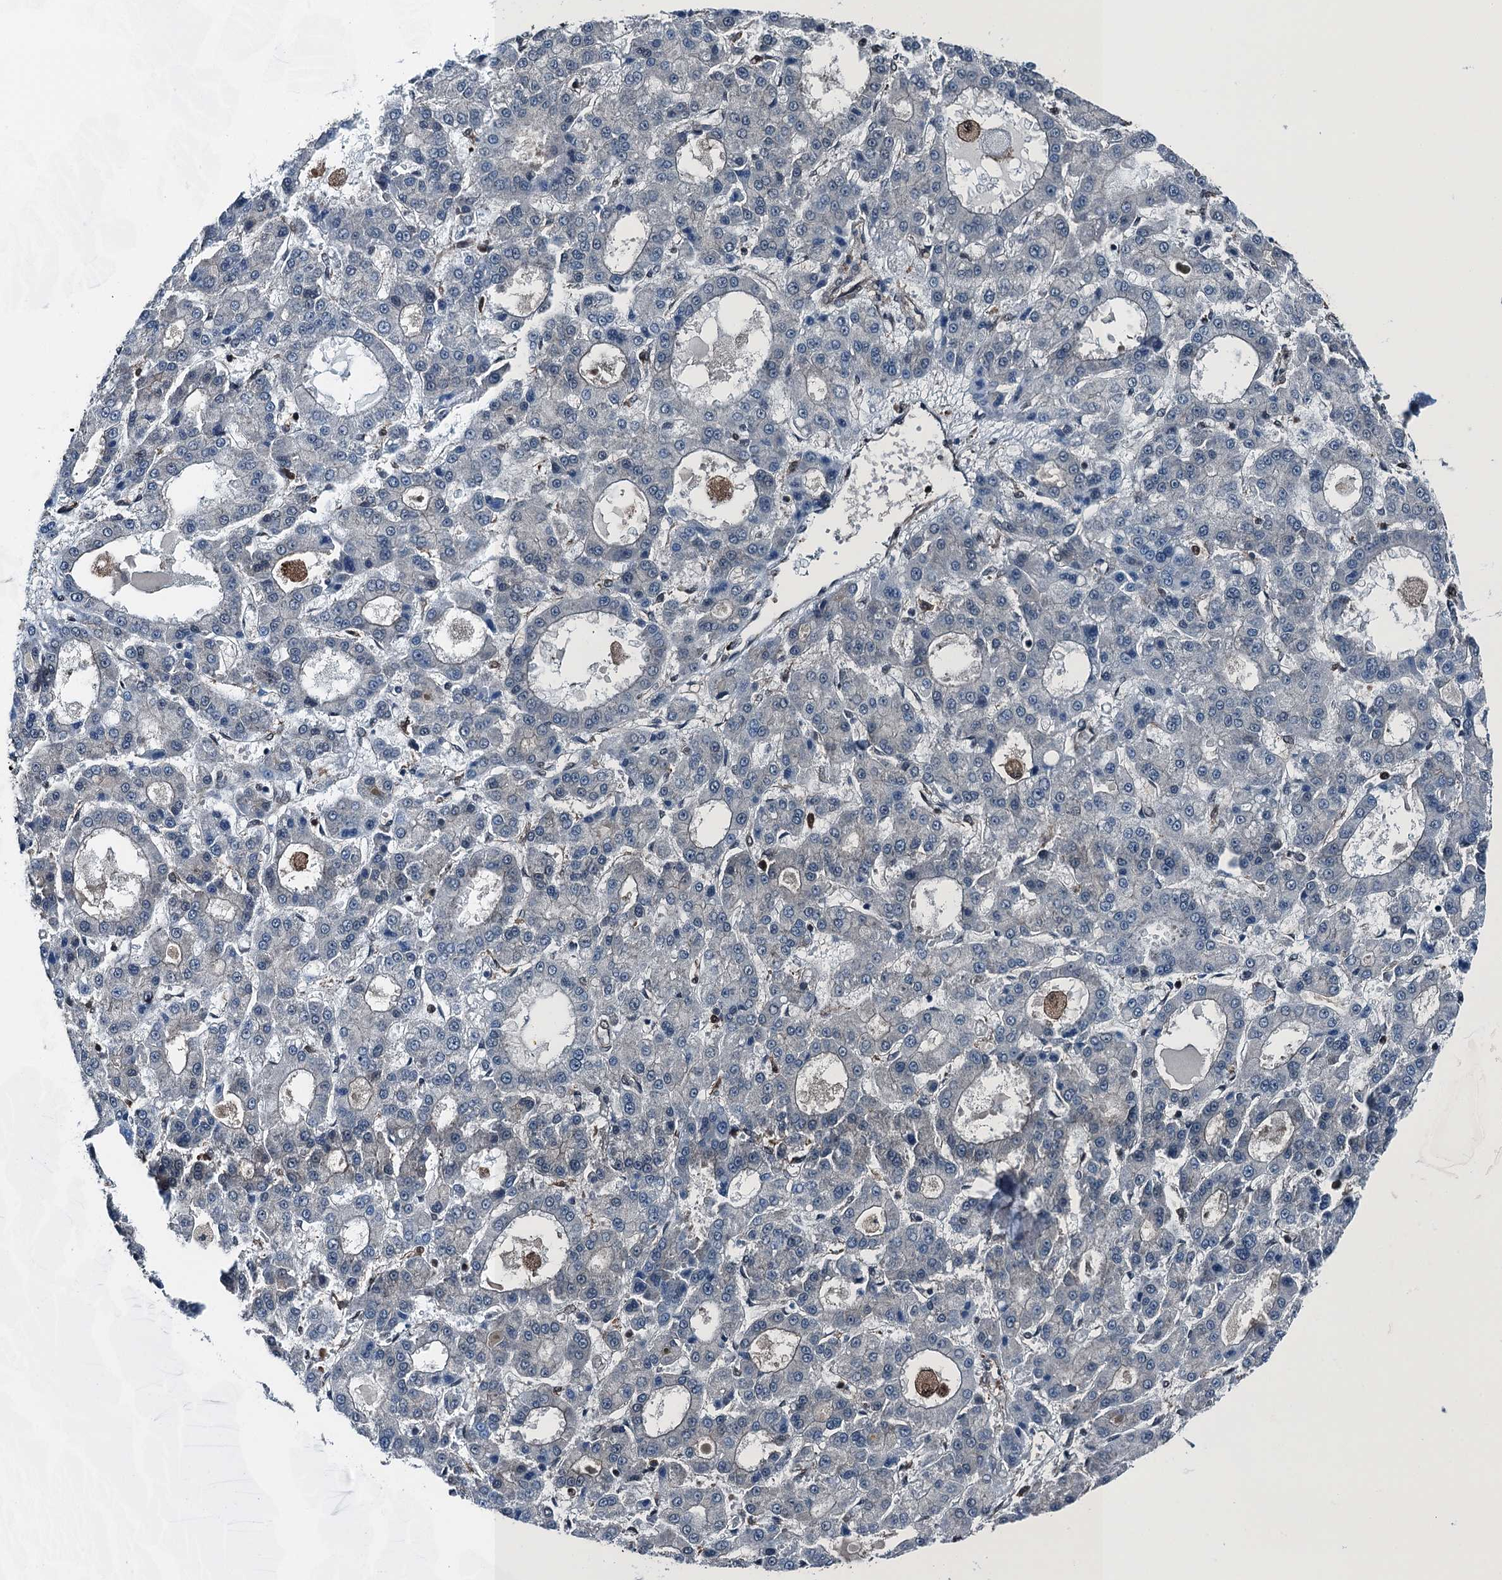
{"staining": {"intensity": "negative", "quantity": "none", "location": "none"}, "tissue": "liver cancer", "cell_type": "Tumor cells", "image_type": "cancer", "snomed": [{"axis": "morphology", "description": "Carcinoma, Hepatocellular, NOS"}, {"axis": "topography", "description": "Liver"}], "caption": "Liver cancer (hepatocellular carcinoma) was stained to show a protein in brown. There is no significant expression in tumor cells. (Immunohistochemistry (ihc), brightfield microscopy, high magnification).", "gene": "RNH1", "patient": {"sex": "male", "age": 70}}